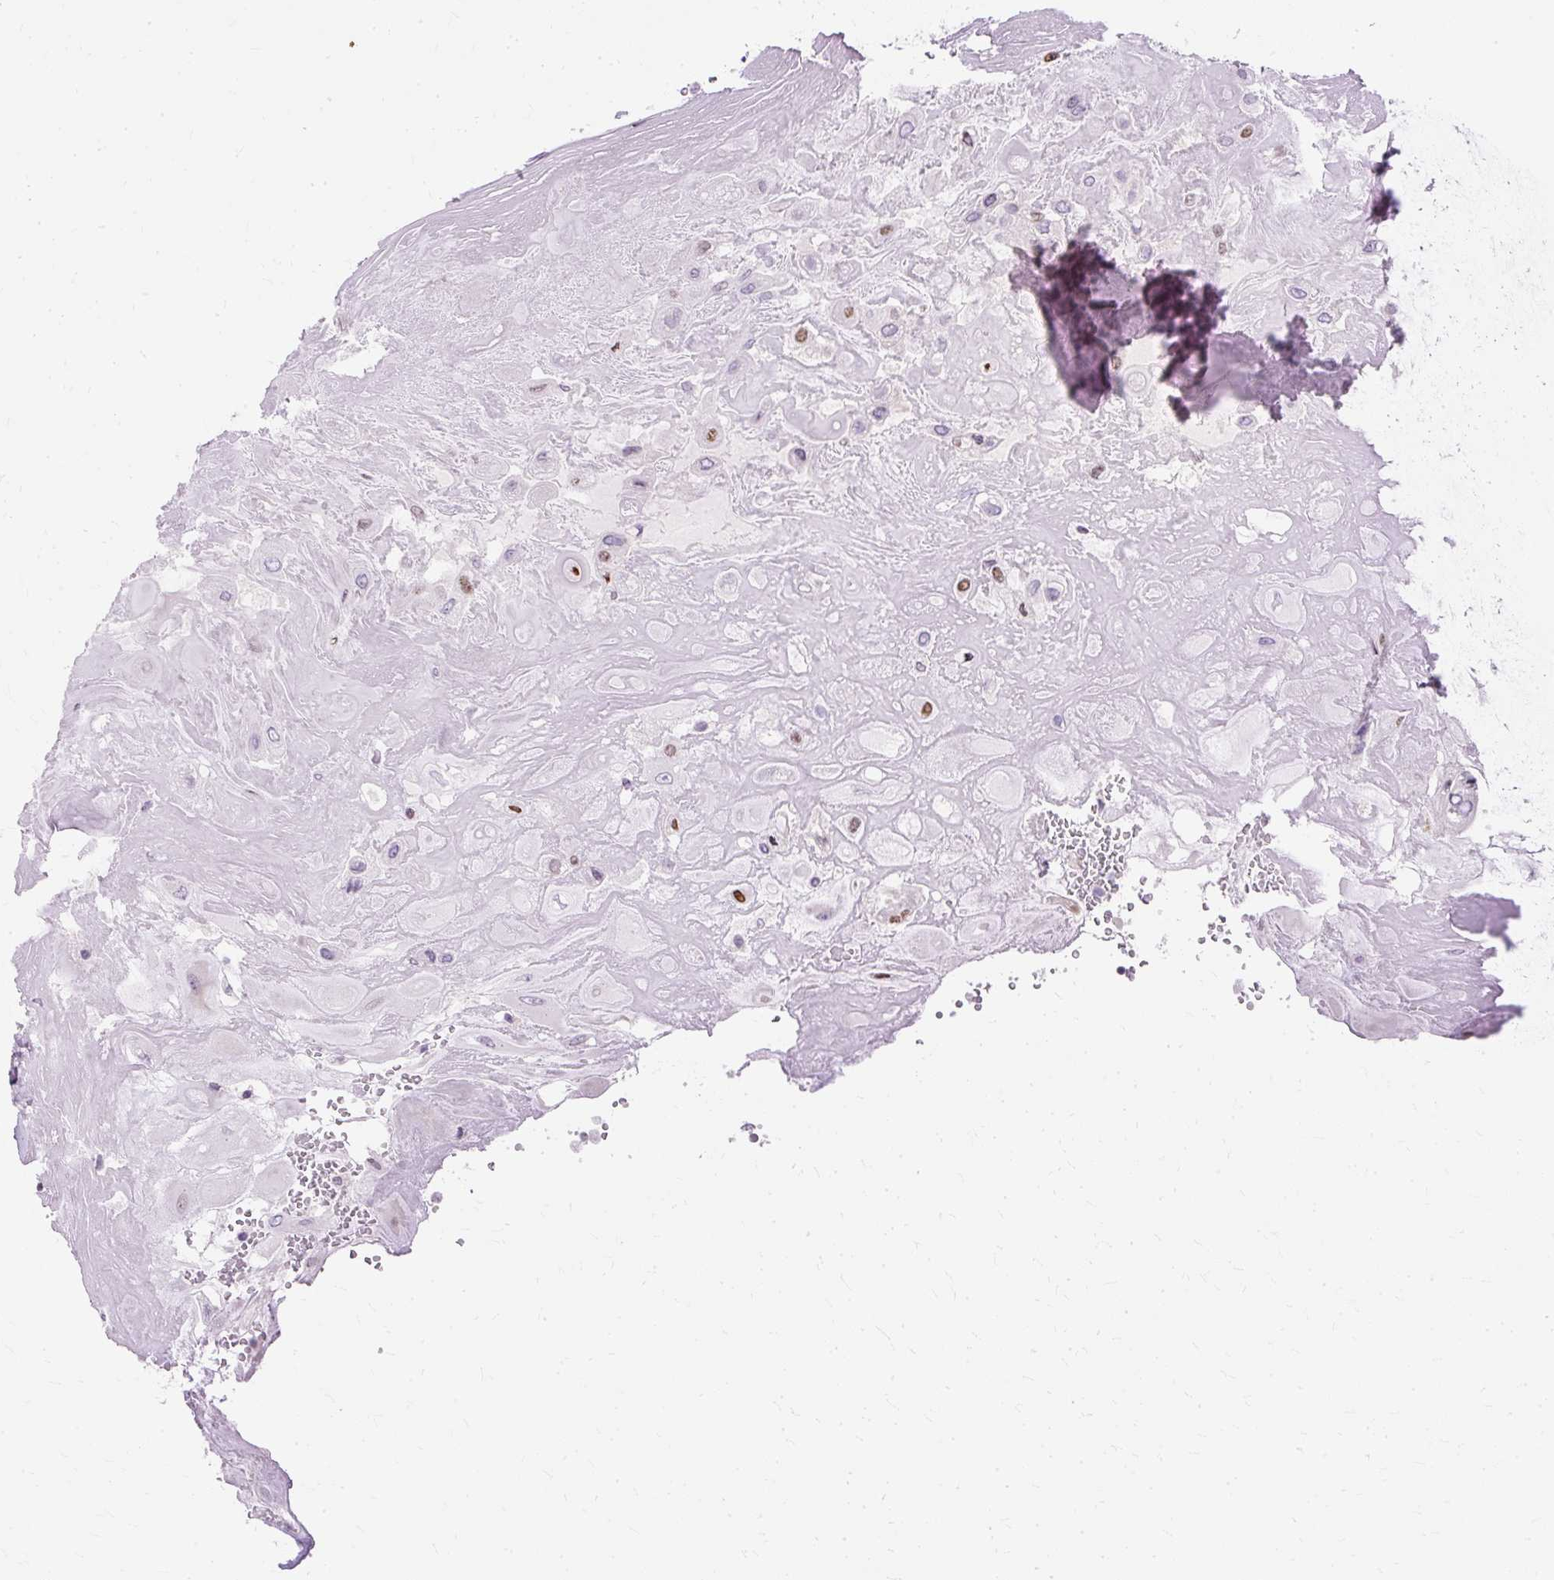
{"staining": {"intensity": "moderate", "quantity": "<25%", "location": "nuclear"}, "tissue": "placenta", "cell_type": "Decidual cells", "image_type": "normal", "snomed": [{"axis": "morphology", "description": "Normal tissue, NOS"}, {"axis": "topography", "description": "Placenta"}], "caption": "Unremarkable placenta shows moderate nuclear expression in about <25% of decidual cells, visualized by immunohistochemistry. (DAB IHC, brown staining for protein, blue staining for nuclei).", "gene": "TMEM177", "patient": {"sex": "female", "age": 32}}